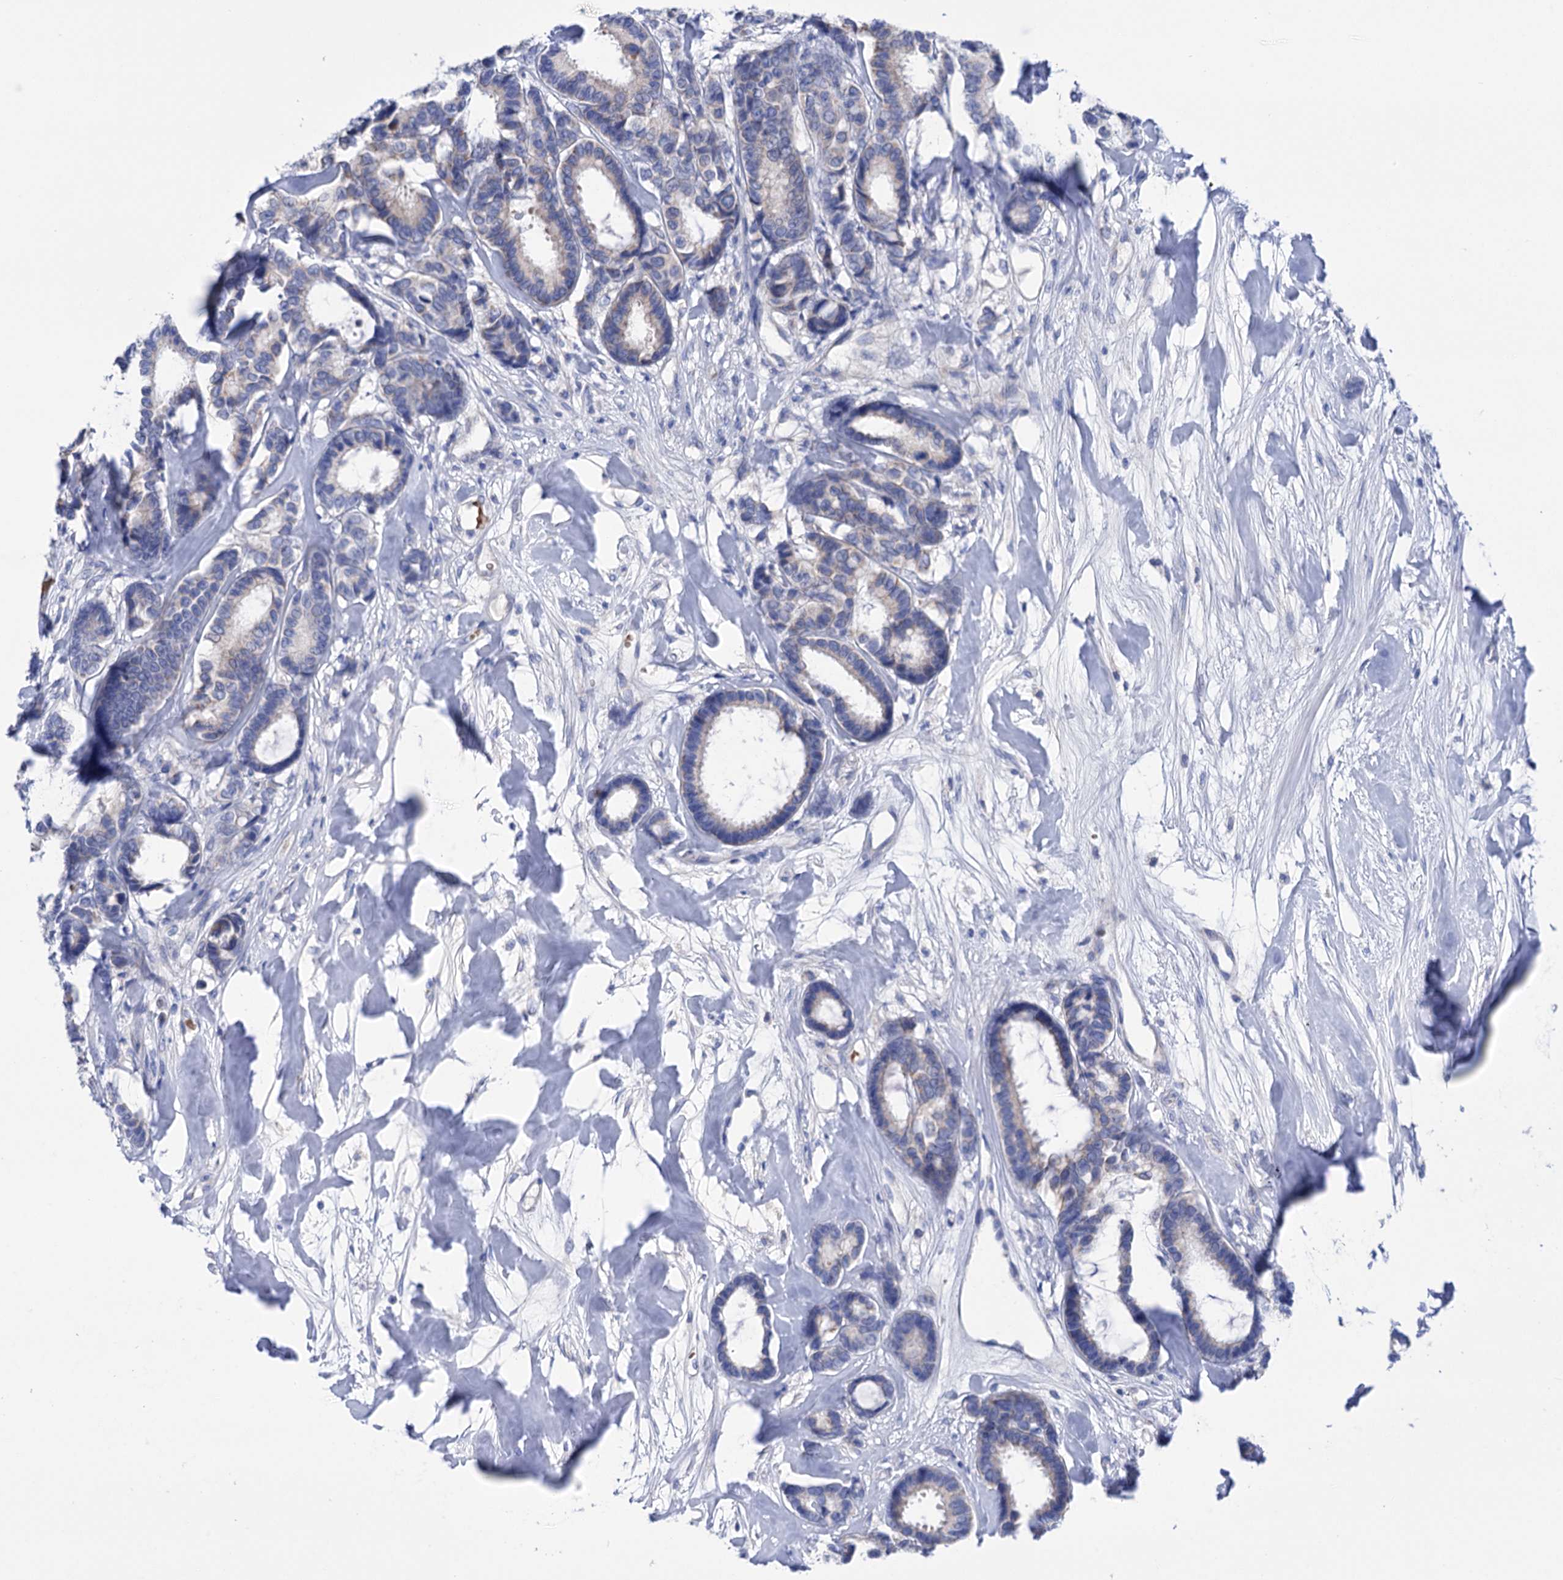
{"staining": {"intensity": "weak", "quantity": "<25%", "location": "cytoplasmic/membranous"}, "tissue": "breast cancer", "cell_type": "Tumor cells", "image_type": "cancer", "snomed": [{"axis": "morphology", "description": "Duct carcinoma"}, {"axis": "topography", "description": "Breast"}], "caption": "Immunohistochemical staining of human breast cancer reveals no significant staining in tumor cells. (Stains: DAB IHC with hematoxylin counter stain, Microscopy: brightfield microscopy at high magnification).", "gene": "YARS2", "patient": {"sex": "female", "age": 87}}